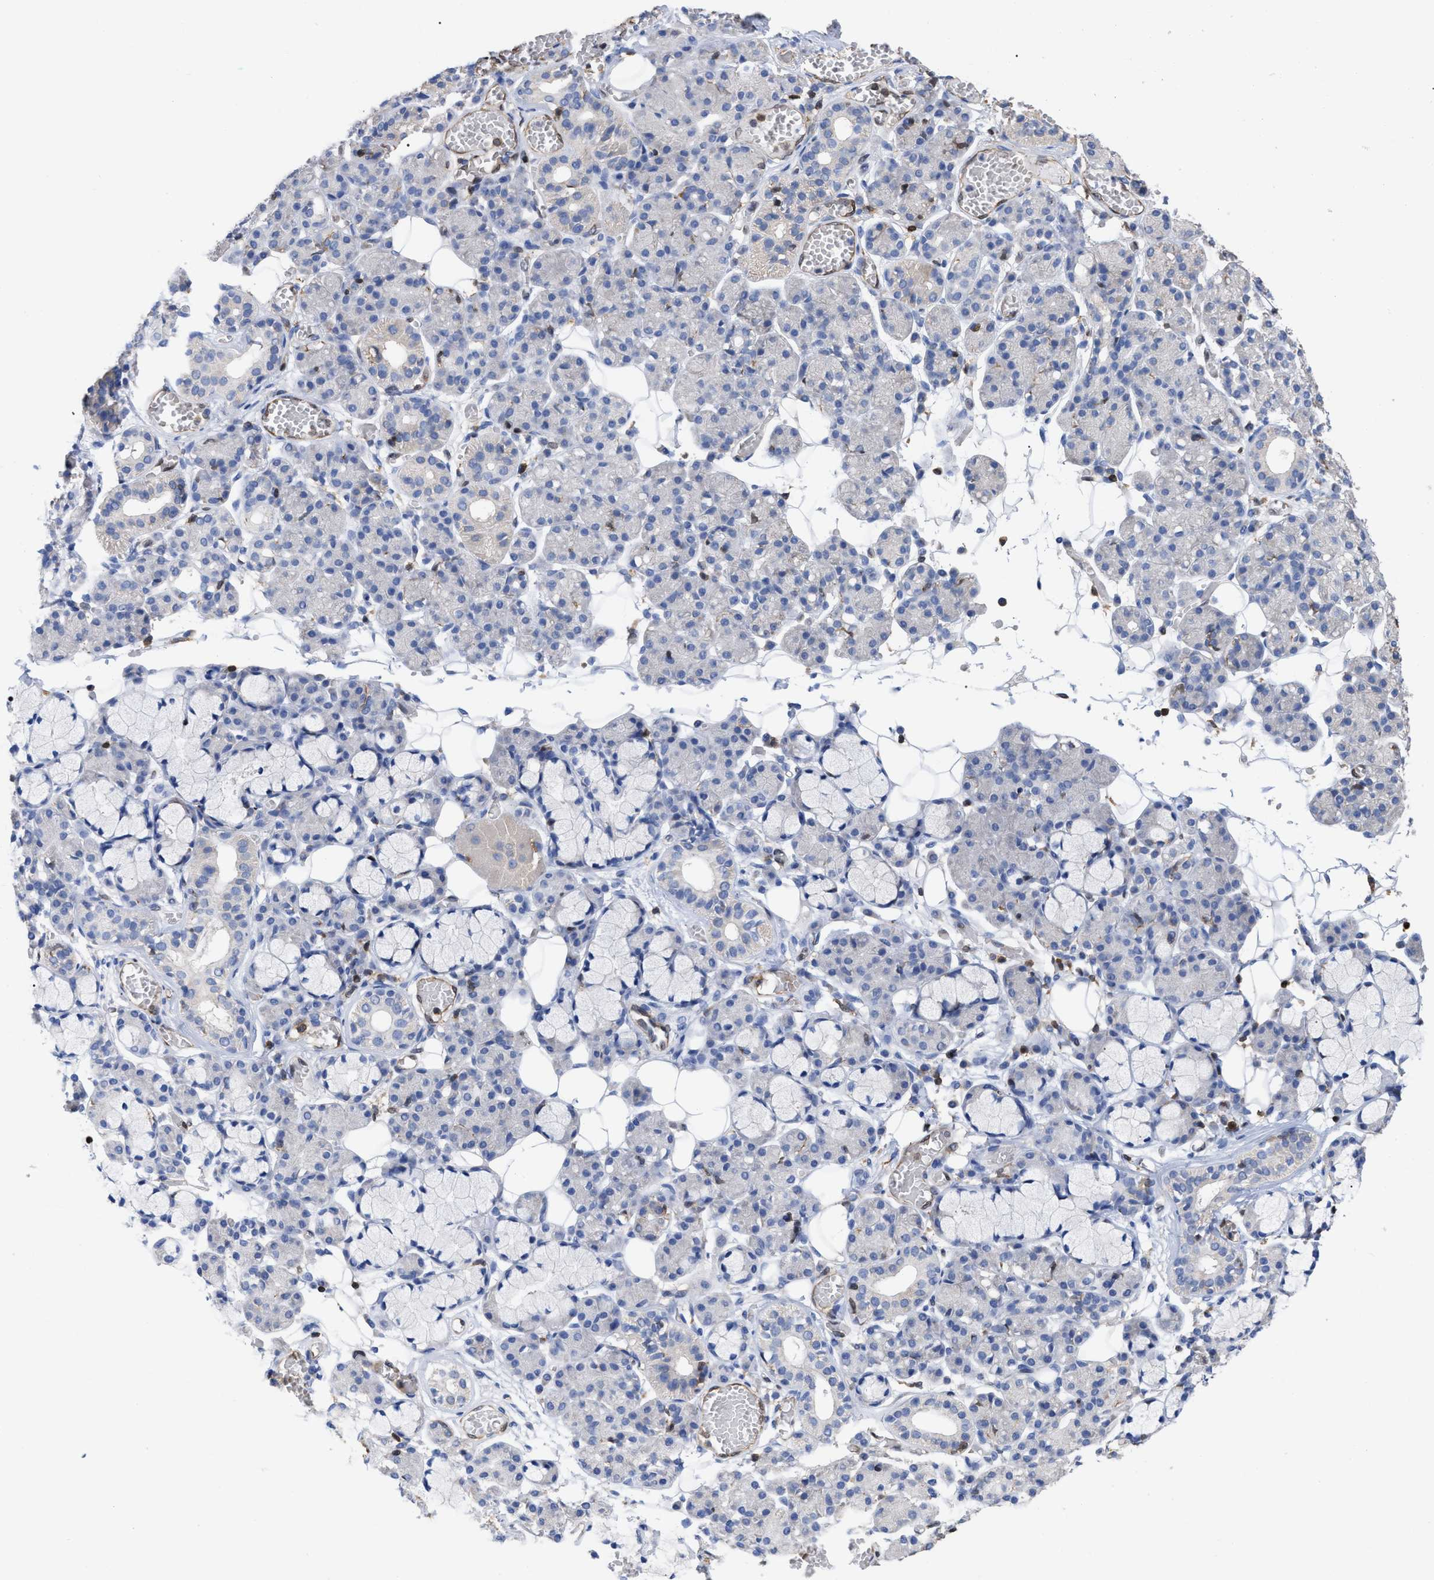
{"staining": {"intensity": "negative", "quantity": "none", "location": "none"}, "tissue": "salivary gland", "cell_type": "Glandular cells", "image_type": "normal", "snomed": [{"axis": "morphology", "description": "Normal tissue, NOS"}, {"axis": "topography", "description": "Salivary gland"}], "caption": "High power microscopy histopathology image of an IHC image of normal salivary gland, revealing no significant staining in glandular cells.", "gene": "GIMAP4", "patient": {"sex": "male", "age": 63}}